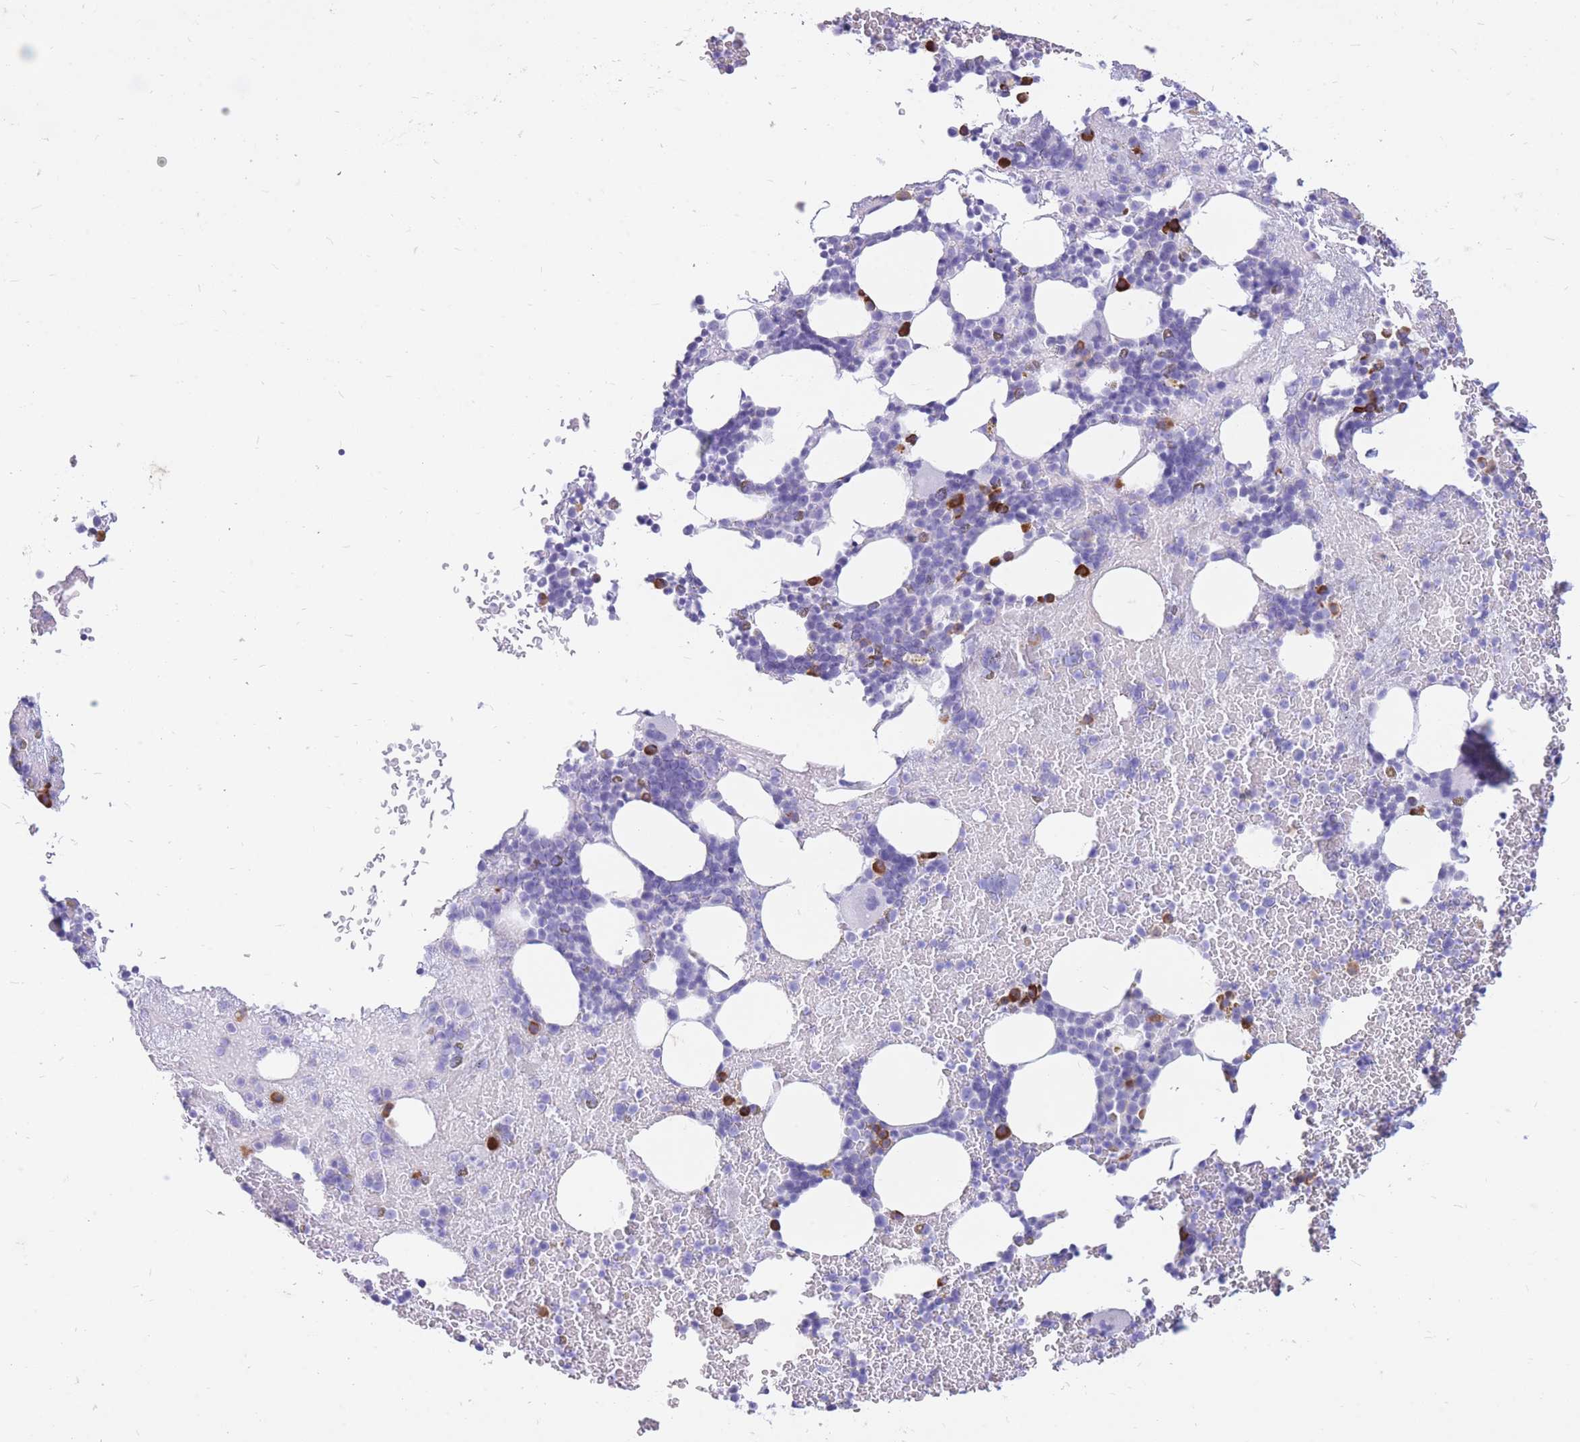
{"staining": {"intensity": "strong", "quantity": "<25%", "location": "cytoplasmic/membranous"}, "tissue": "bone marrow", "cell_type": "Hematopoietic cells", "image_type": "normal", "snomed": [{"axis": "morphology", "description": "Normal tissue, NOS"}, {"axis": "topography", "description": "Bone marrow"}], "caption": "The immunohistochemical stain labels strong cytoplasmic/membranous expression in hematopoietic cells of normal bone marrow. The protein is stained brown, and the nuclei are stained in blue (DAB IHC with brightfield microscopy, high magnification).", "gene": "ZFP37", "patient": {"sex": "male", "age": 26}}